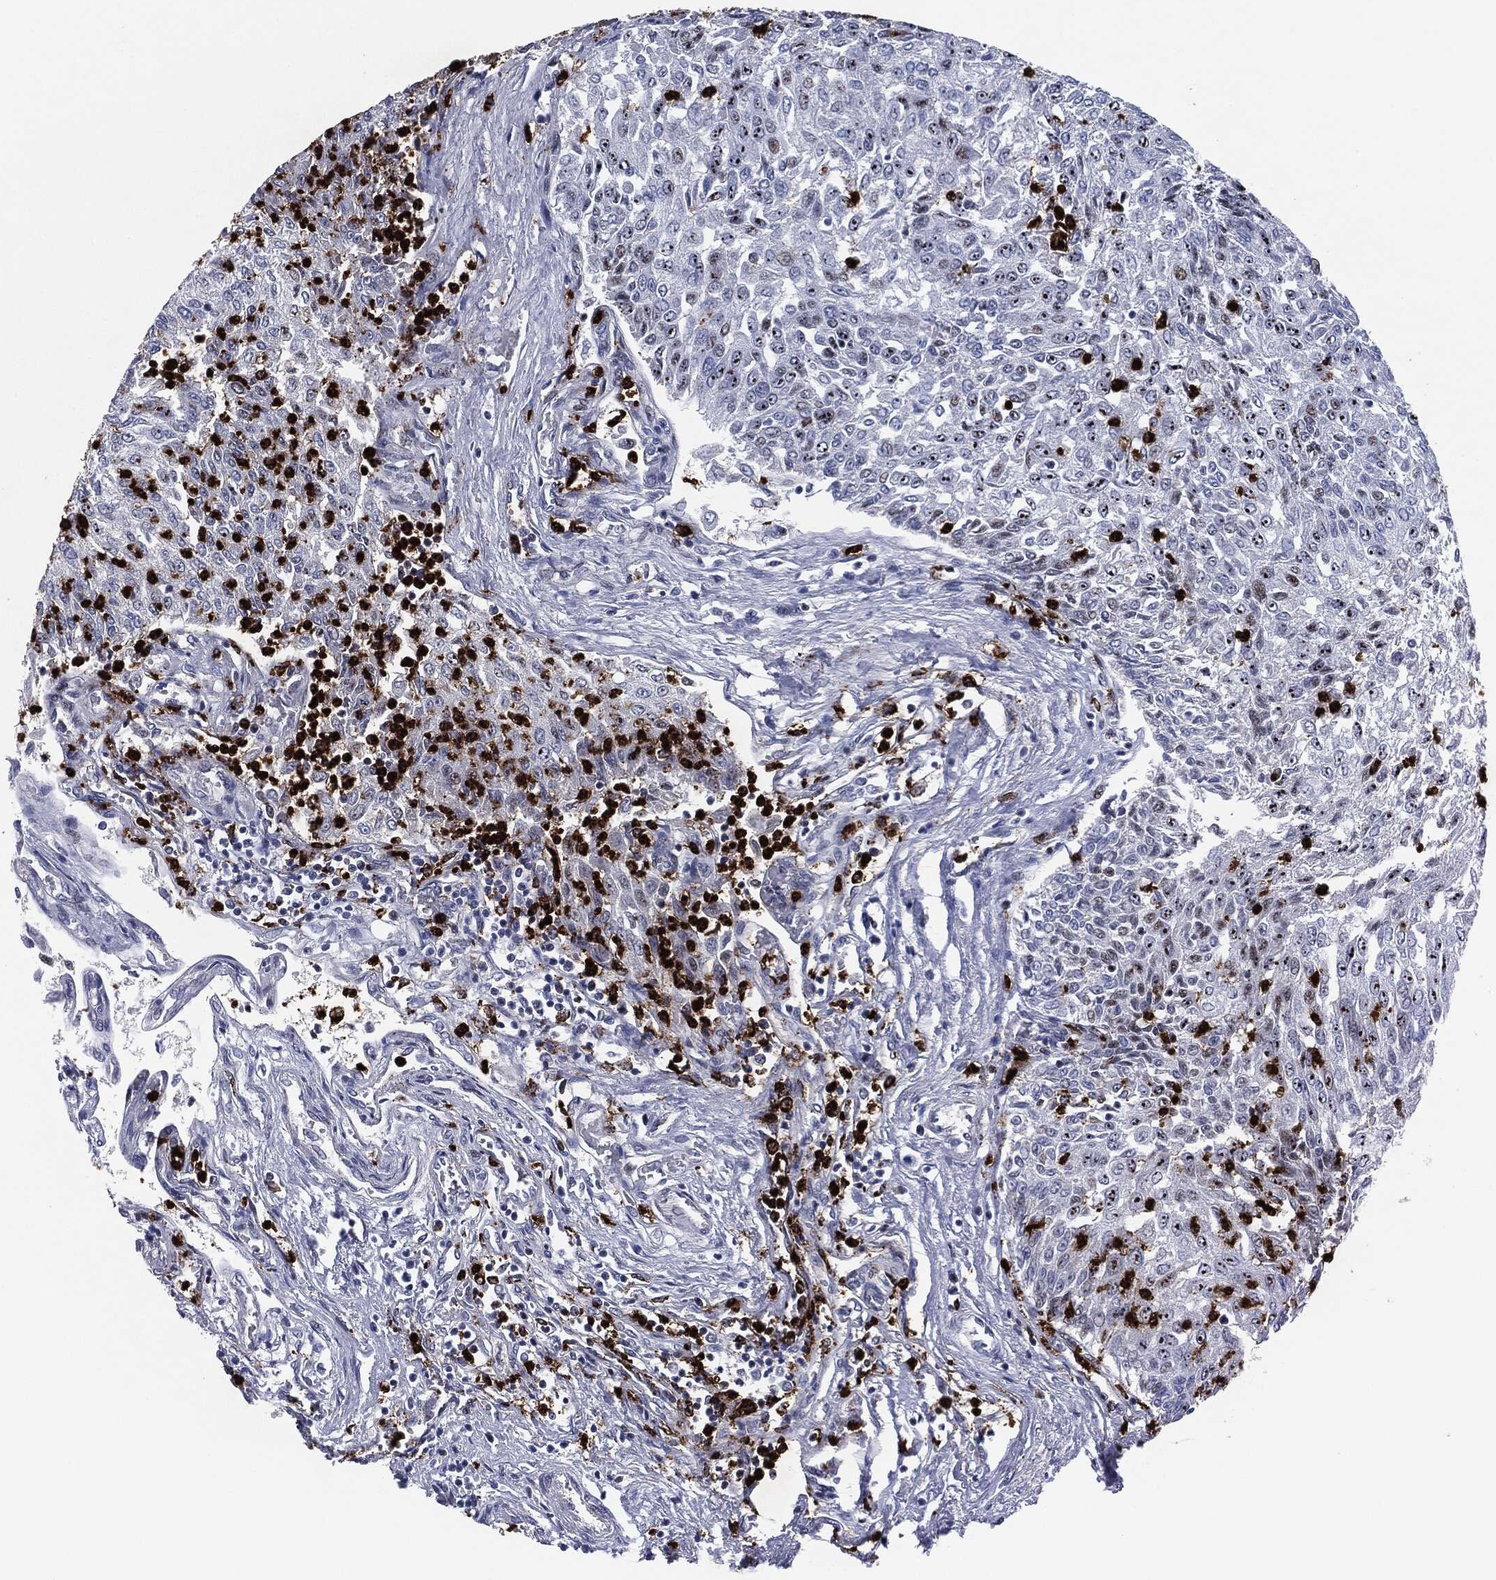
{"staining": {"intensity": "moderate", "quantity": "25%-75%", "location": "nuclear"}, "tissue": "urothelial cancer", "cell_type": "Tumor cells", "image_type": "cancer", "snomed": [{"axis": "morphology", "description": "Urothelial carcinoma, Low grade"}, {"axis": "topography", "description": "Urinary bladder"}], "caption": "A histopathology image of human urothelial carcinoma (low-grade) stained for a protein exhibits moderate nuclear brown staining in tumor cells.", "gene": "MPO", "patient": {"sex": "male", "age": 78}}